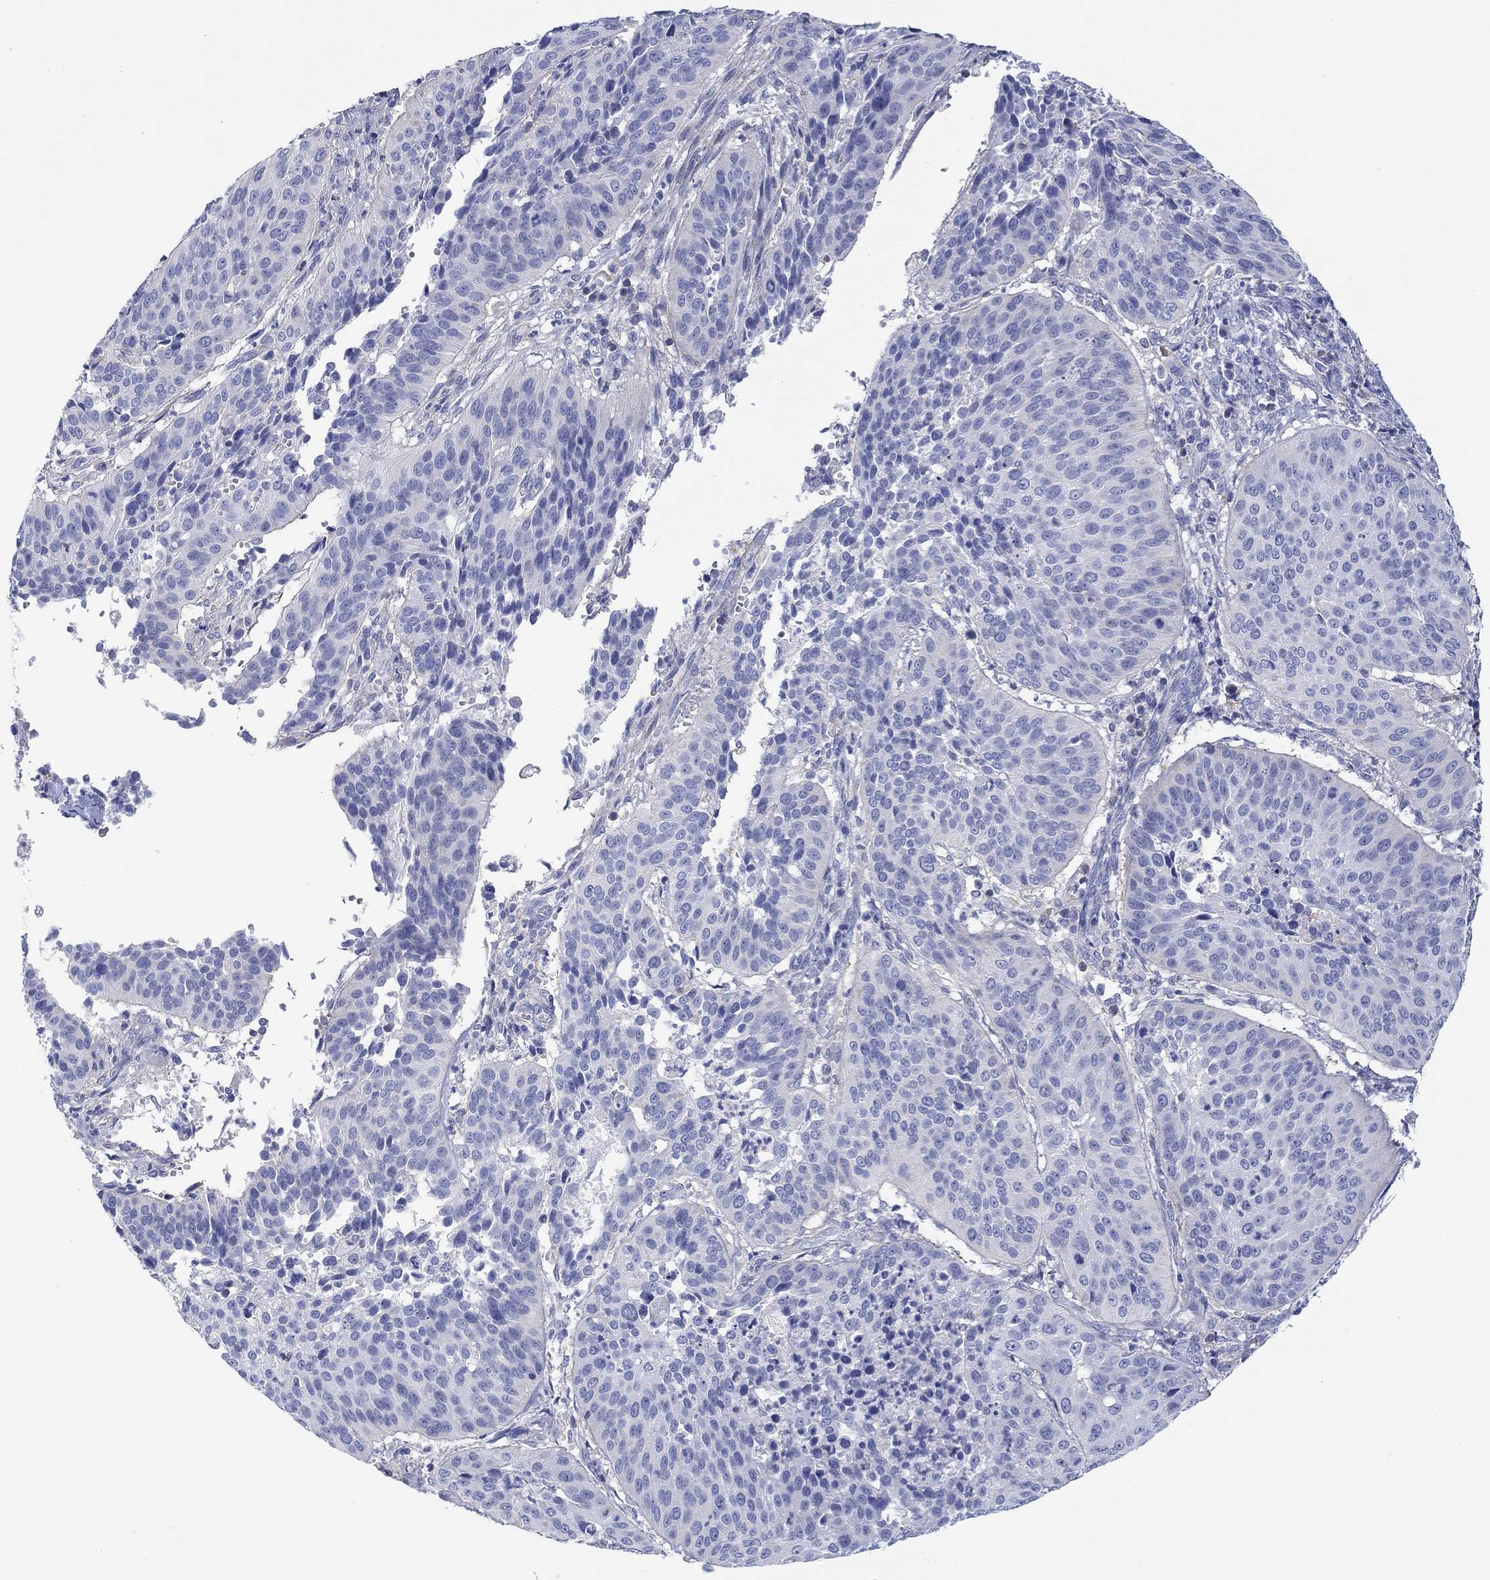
{"staining": {"intensity": "negative", "quantity": "none", "location": "none"}, "tissue": "cervical cancer", "cell_type": "Tumor cells", "image_type": "cancer", "snomed": [{"axis": "morphology", "description": "Normal tissue, NOS"}, {"axis": "morphology", "description": "Squamous cell carcinoma, NOS"}, {"axis": "topography", "description": "Cervix"}], "caption": "Tumor cells show no significant expression in cervical squamous cell carcinoma. Brightfield microscopy of IHC stained with DAB (3,3'-diaminobenzidine) (brown) and hematoxylin (blue), captured at high magnification.", "gene": "PPIL6", "patient": {"sex": "female", "age": 39}}